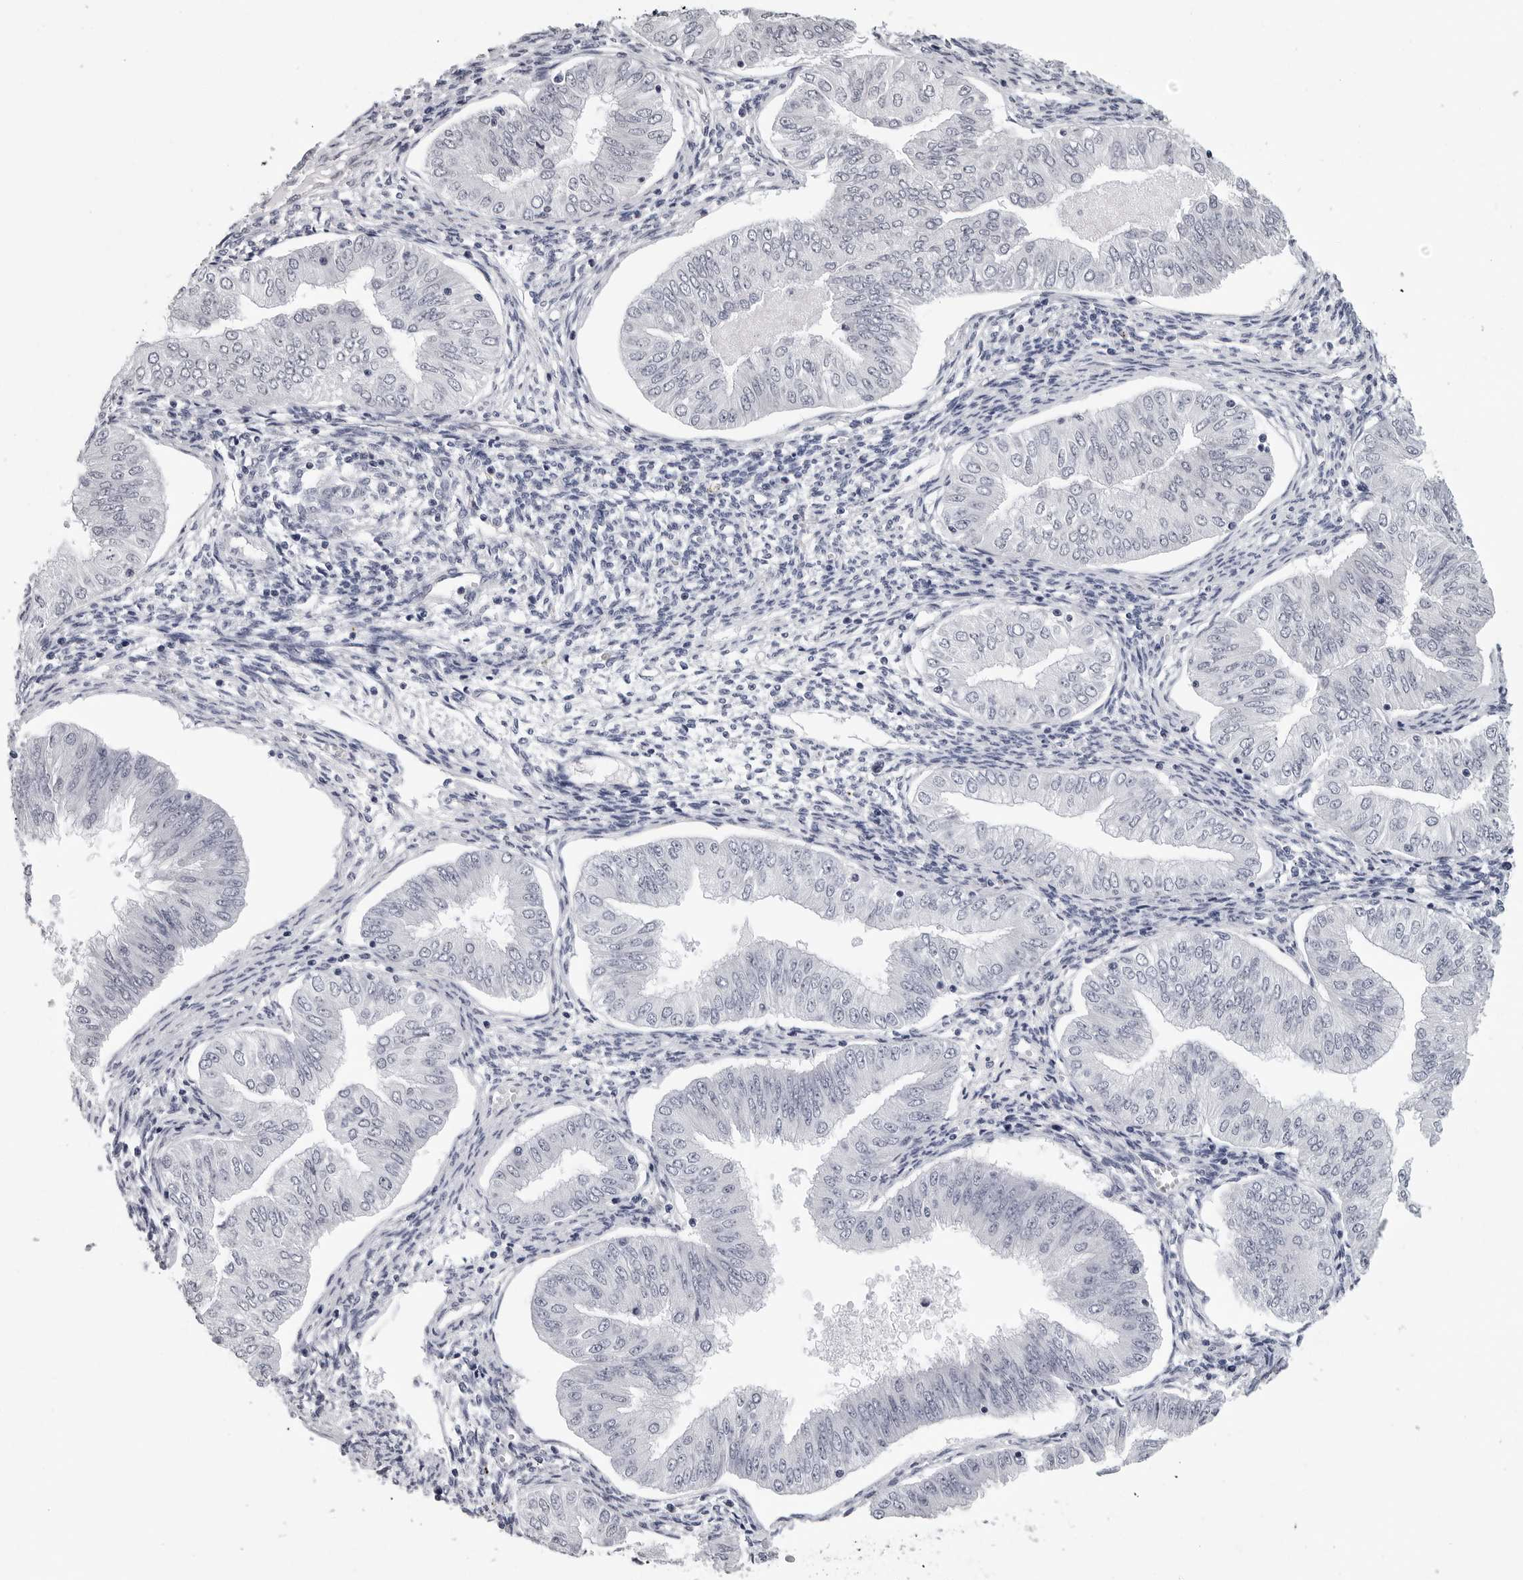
{"staining": {"intensity": "negative", "quantity": "none", "location": "none"}, "tissue": "endometrial cancer", "cell_type": "Tumor cells", "image_type": "cancer", "snomed": [{"axis": "morphology", "description": "Normal tissue, NOS"}, {"axis": "morphology", "description": "Adenocarcinoma, NOS"}, {"axis": "topography", "description": "Endometrium"}], "caption": "This image is of endometrial adenocarcinoma stained with immunohistochemistry (IHC) to label a protein in brown with the nuclei are counter-stained blue. There is no staining in tumor cells.", "gene": "GNL2", "patient": {"sex": "female", "age": 53}}